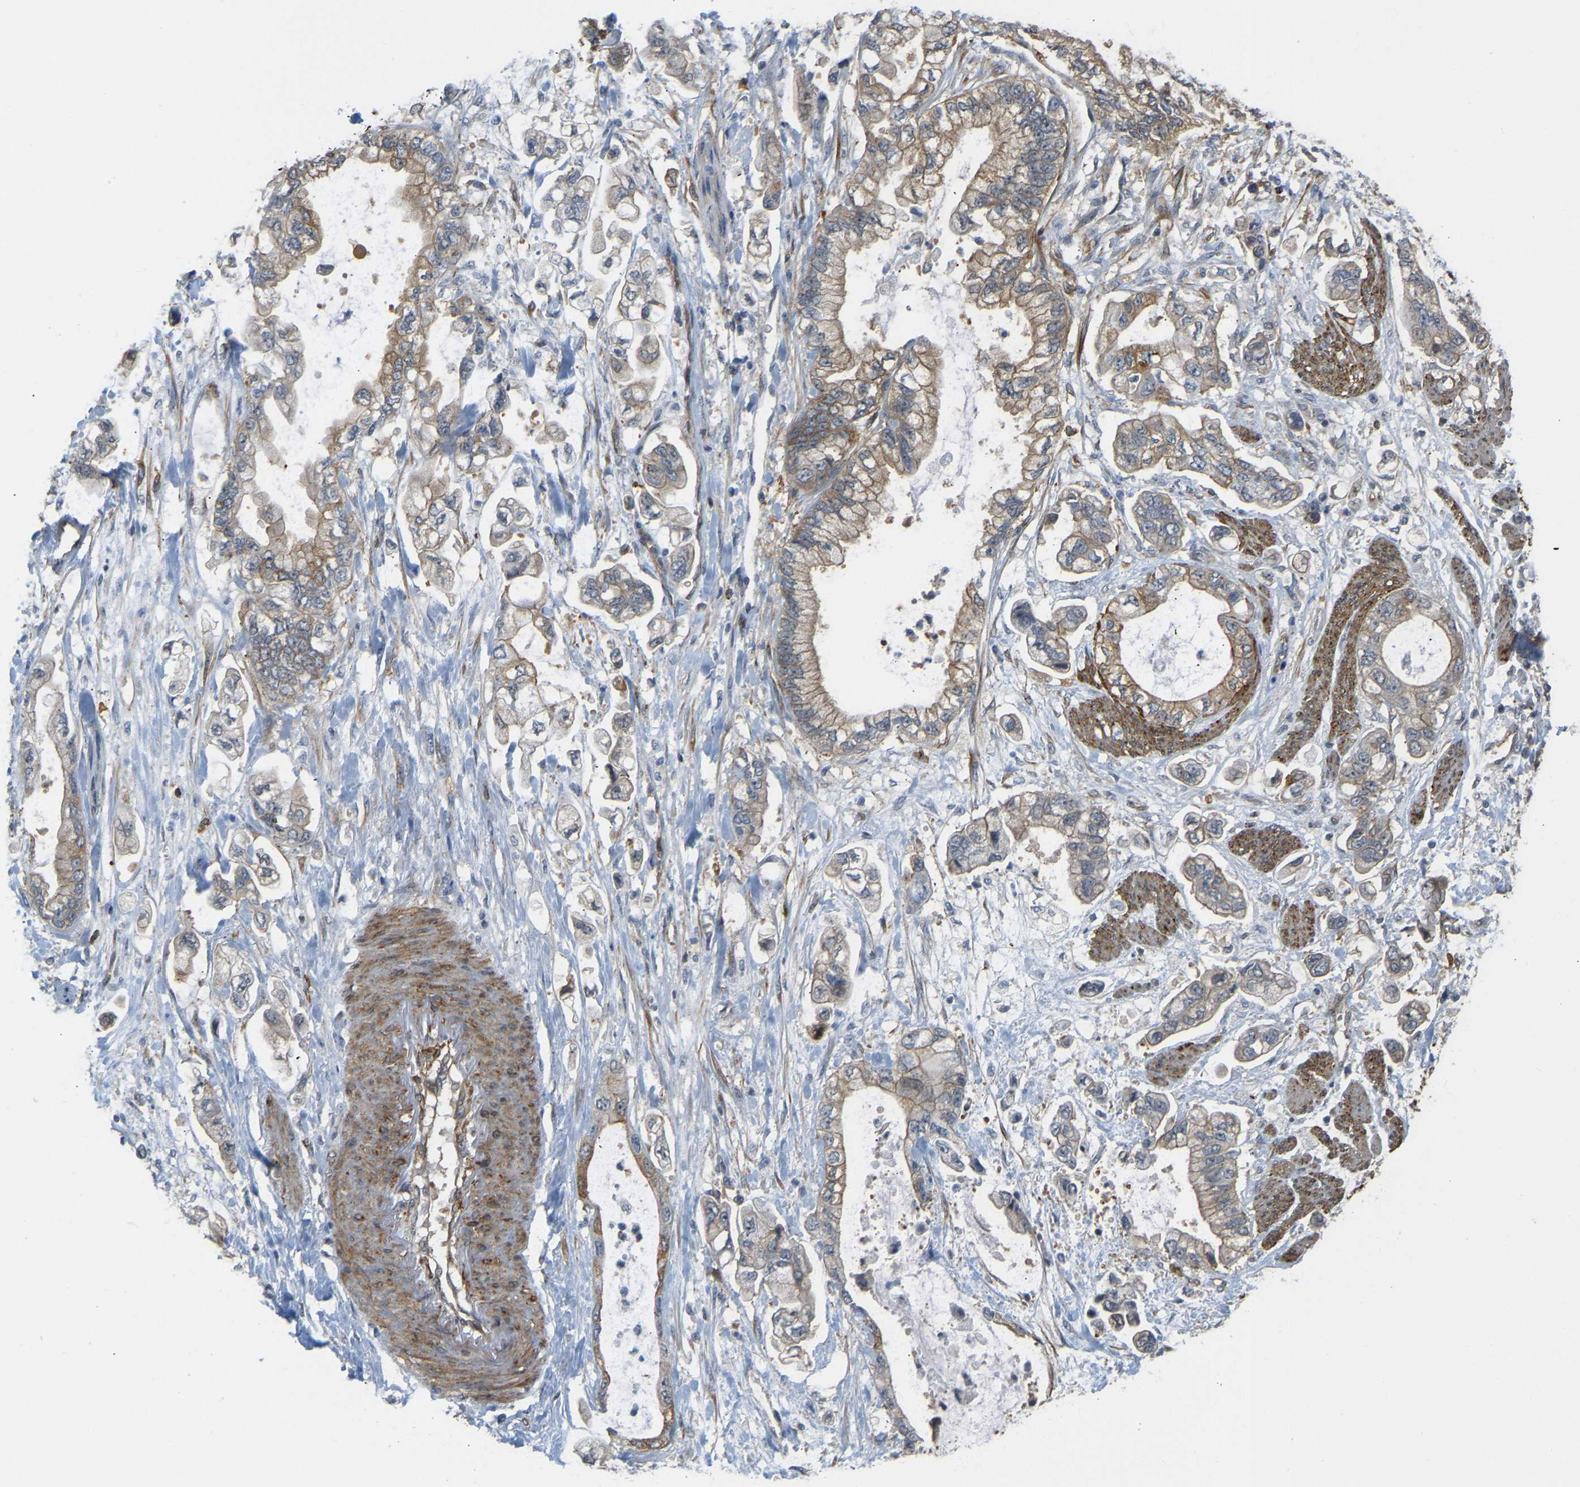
{"staining": {"intensity": "moderate", "quantity": ">75%", "location": "cytoplasmic/membranous"}, "tissue": "stomach cancer", "cell_type": "Tumor cells", "image_type": "cancer", "snomed": [{"axis": "morphology", "description": "Normal tissue, NOS"}, {"axis": "morphology", "description": "Adenocarcinoma, NOS"}, {"axis": "topography", "description": "Stomach"}], "caption": "Immunohistochemical staining of human stomach cancer (adenocarcinoma) displays medium levels of moderate cytoplasmic/membranous expression in about >75% of tumor cells.", "gene": "KIAA1671", "patient": {"sex": "male", "age": 62}}